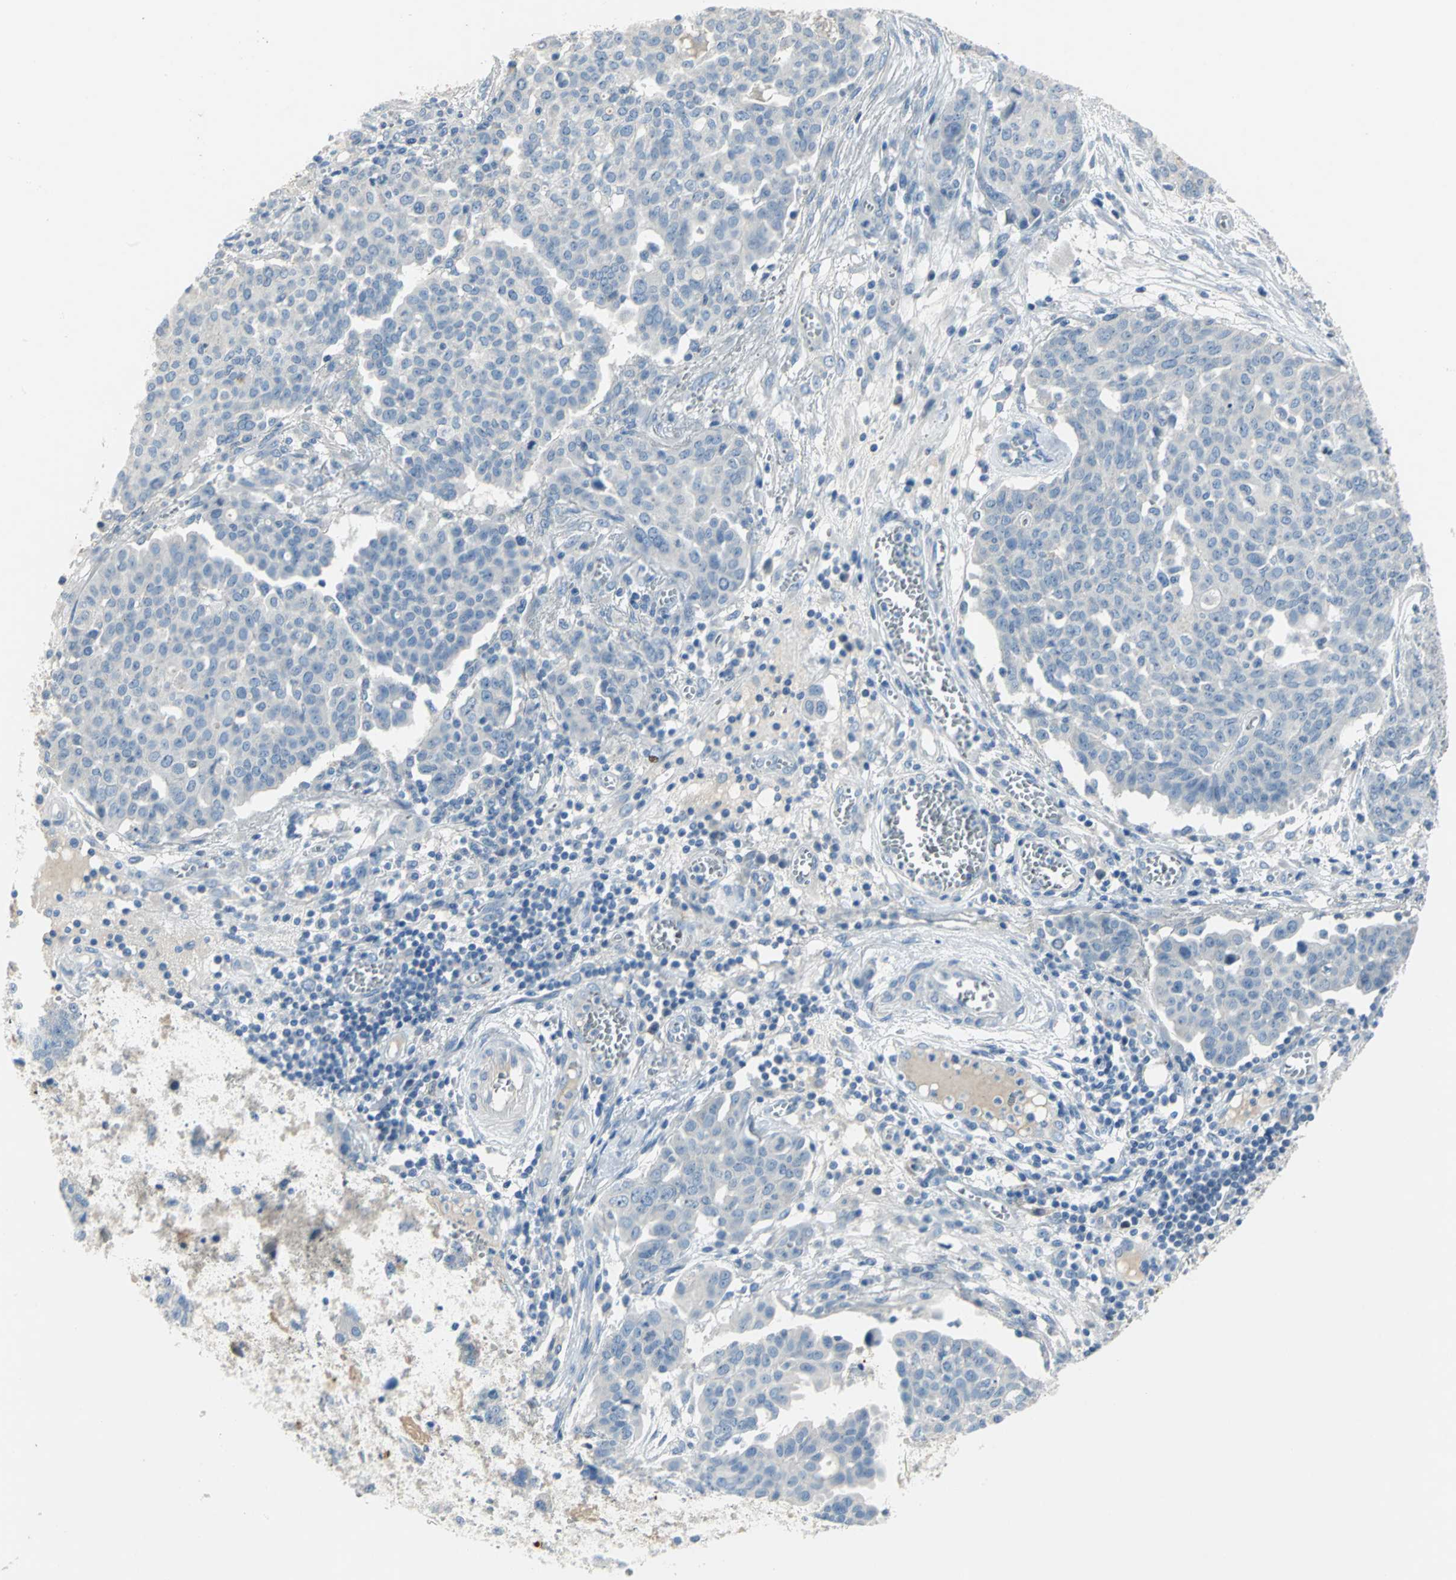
{"staining": {"intensity": "negative", "quantity": "none", "location": "none"}, "tissue": "ovarian cancer", "cell_type": "Tumor cells", "image_type": "cancer", "snomed": [{"axis": "morphology", "description": "Cystadenocarcinoma, serous, NOS"}, {"axis": "topography", "description": "Soft tissue"}, {"axis": "topography", "description": "Ovary"}], "caption": "Immunohistochemical staining of human ovarian serous cystadenocarcinoma shows no significant staining in tumor cells. (Stains: DAB (3,3'-diaminobenzidine) IHC with hematoxylin counter stain, Microscopy: brightfield microscopy at high magnification).", "gene": "PTGDS", "patient": {"sex": "female", "age": 57}}